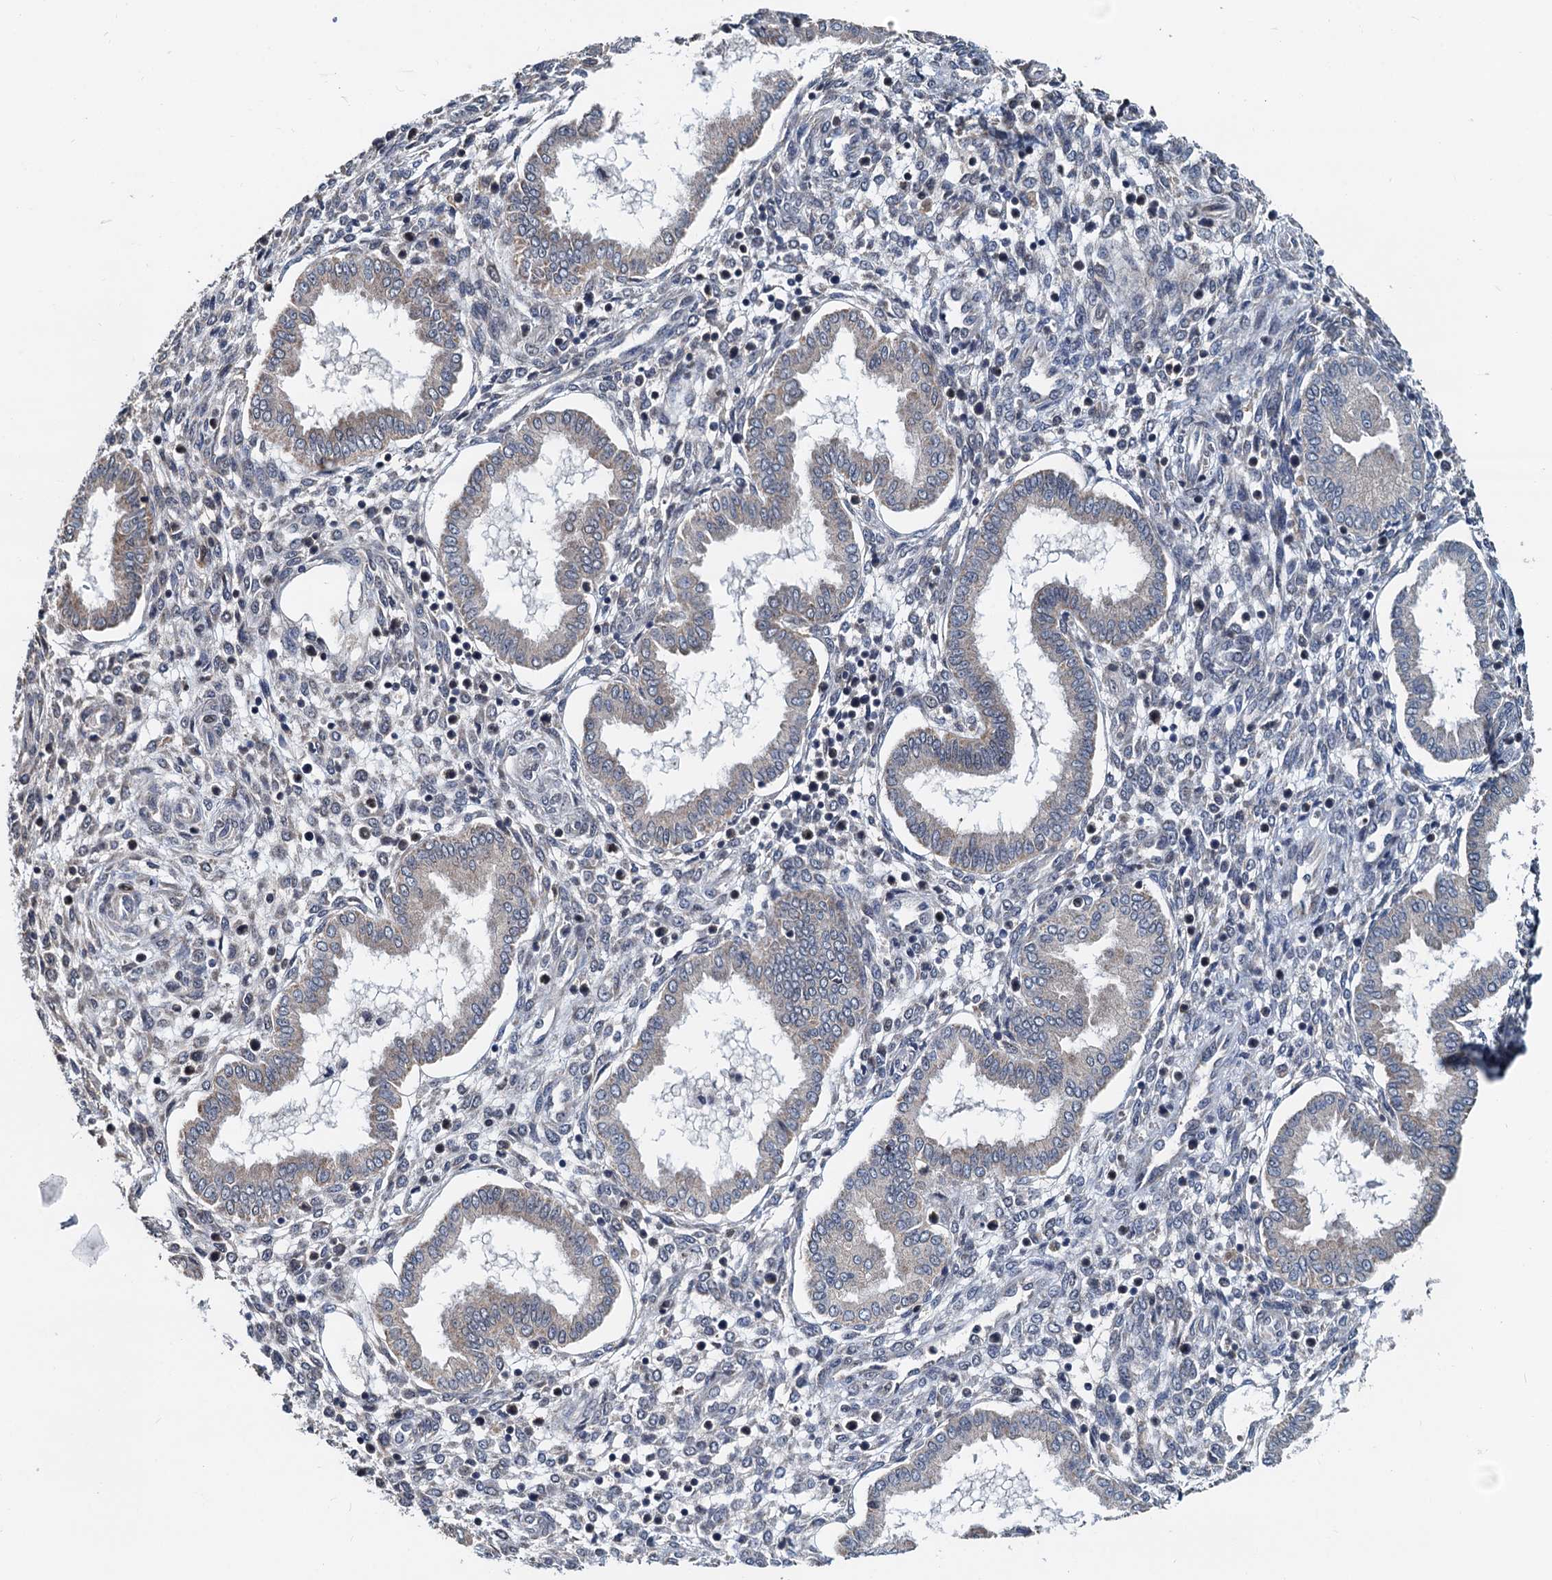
{"staining": {"intensity": "negative", "quantity": "none", "location": "none"}, "tissue": "endometrium", "cell_type": "Cells in endometrial stroma", "image_type": "normal", "snomed": [{"axis": "morphology", "description": "Normal tissue, NOS"}, {"axis": "topography", "description": "Endometrium"}], "caption": "Cells in endometrial stroma show no significant protein expression in unremarkable endometrium. The staining is performed using DAB (3,3'-diaminobenzidine) brown chromogen with nuclei counter-stained in using hematoxylin.", "gene": "MCMBP", "patient": {"sex": "female", "age": 24}}